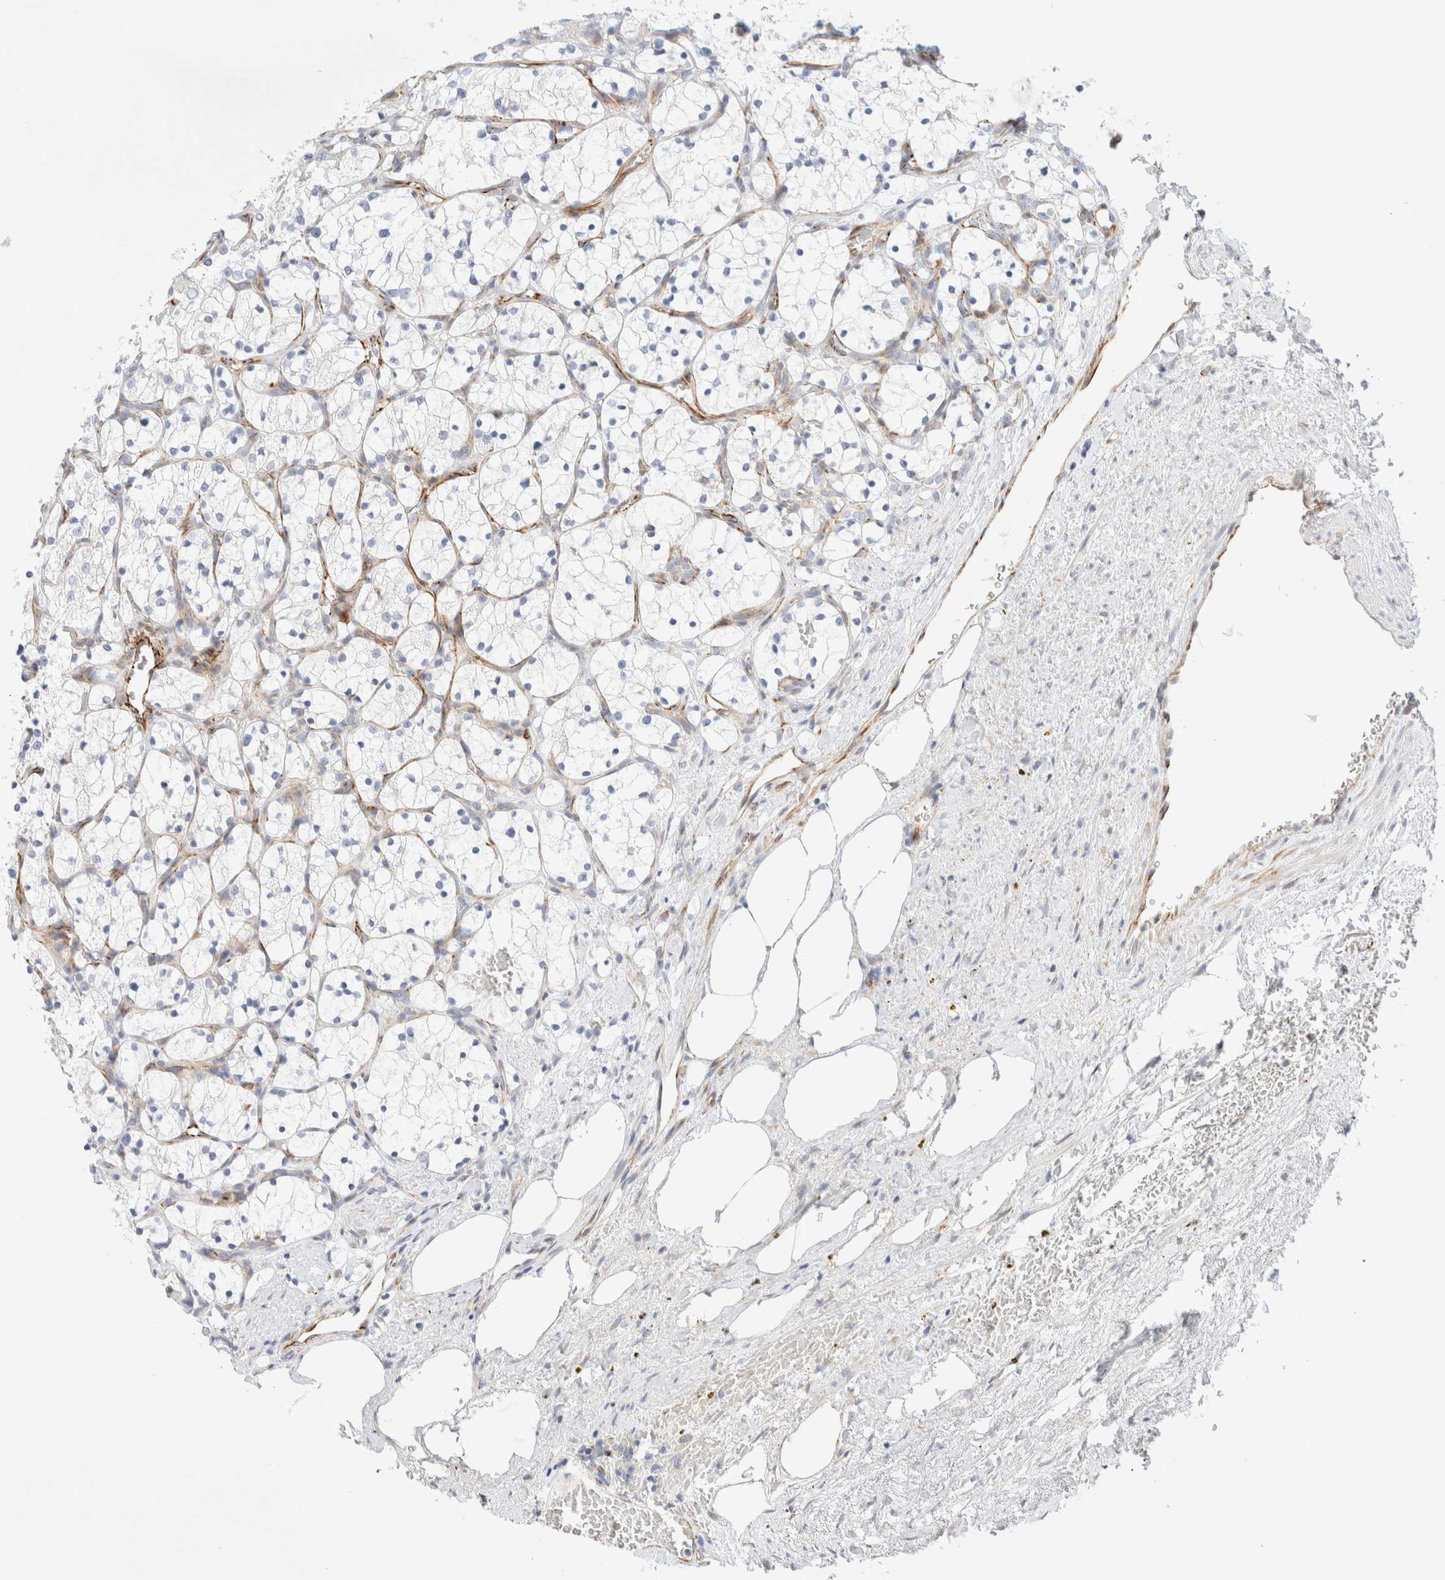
{"staining": {"intensity": "negative", "quantity": "none", "location": "none"}, "tissue": "renal cancer", "cell_type": "Tumor cells", "image_type": "cancer", "snomed": [{"axis": "morphology", "description": "Adenocarcinoma, NOS"}, {"axis": "topography", "description": "Kidney"}], "caption": "High magnification brightfield microscopy of renal cancer stained with DAB (3,3'-diaminobenzidine) (brown) and counterstained with hematoxylin (blue): tumor cells show no significant staining.", "gene": "SLC25A48", "patient": {"sex": "female", "age": 69}}